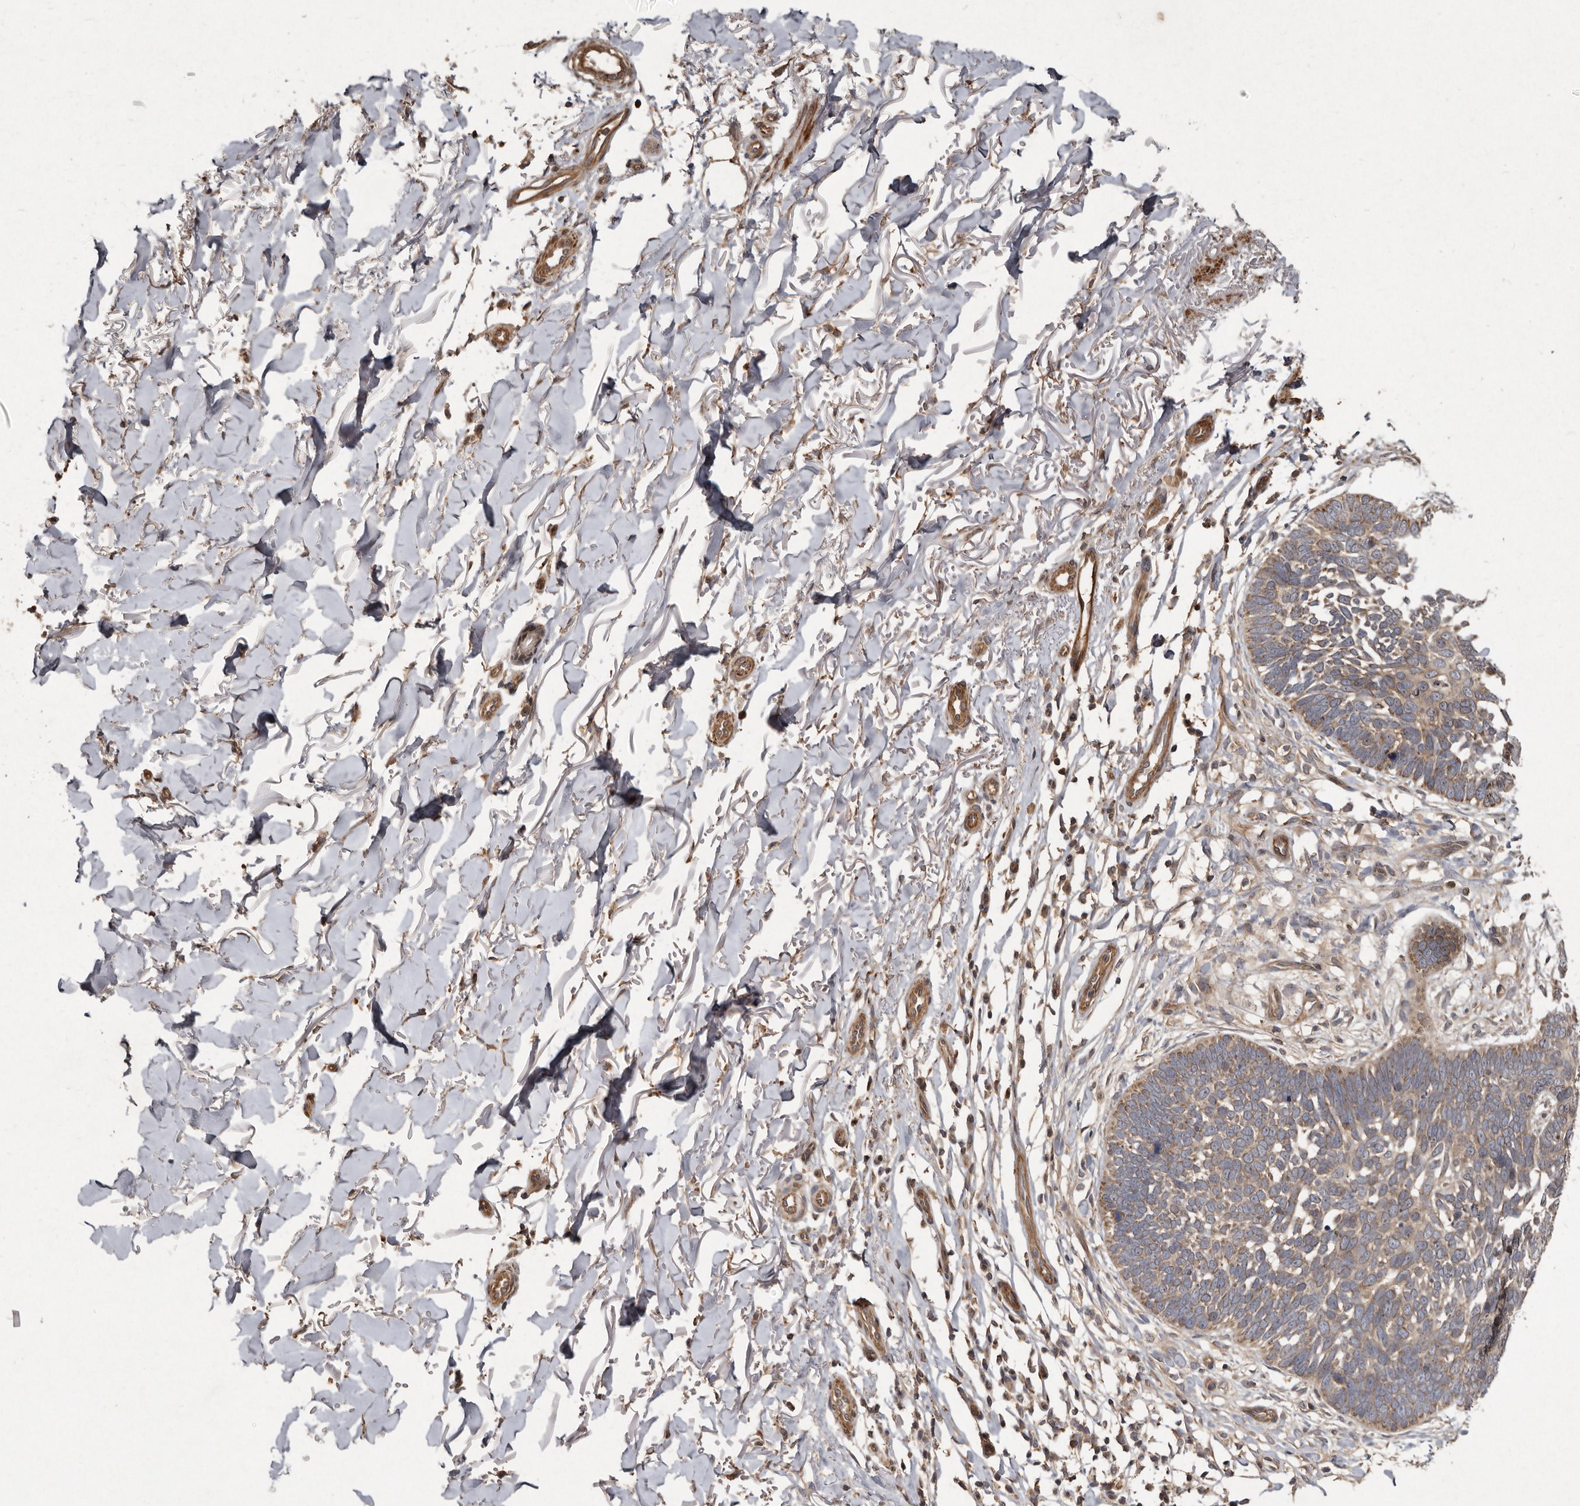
{"staining": {"intensity": "weak", "quantity": "25%-75%", "location": "cytoplasmic/membranous"}, "tissue": "skin cancer", "cell_type": "Tumor cells", "image_type": "cancer", "snomed": [{"axis": "morphology", "description": "Normal tissue, NOS"}, {"axis": "morphology", "description": "Basal cell carcinoma"}, {"axis": "topography", "description": "Skin"}], "caption": "Immunohistochemistry (IHC) photomicrograph of neoplastic tissue: skin cancer (basal cell carcinoma) stained using IHC displays low levels of weak protein expression localized specifically in the cytoplasmic/membranous of tumor cells, appearing as a cytoplasmic/membranous brown color.", "gene": "SEMA3A", "patient": {"sex": "male", "age": 77}}